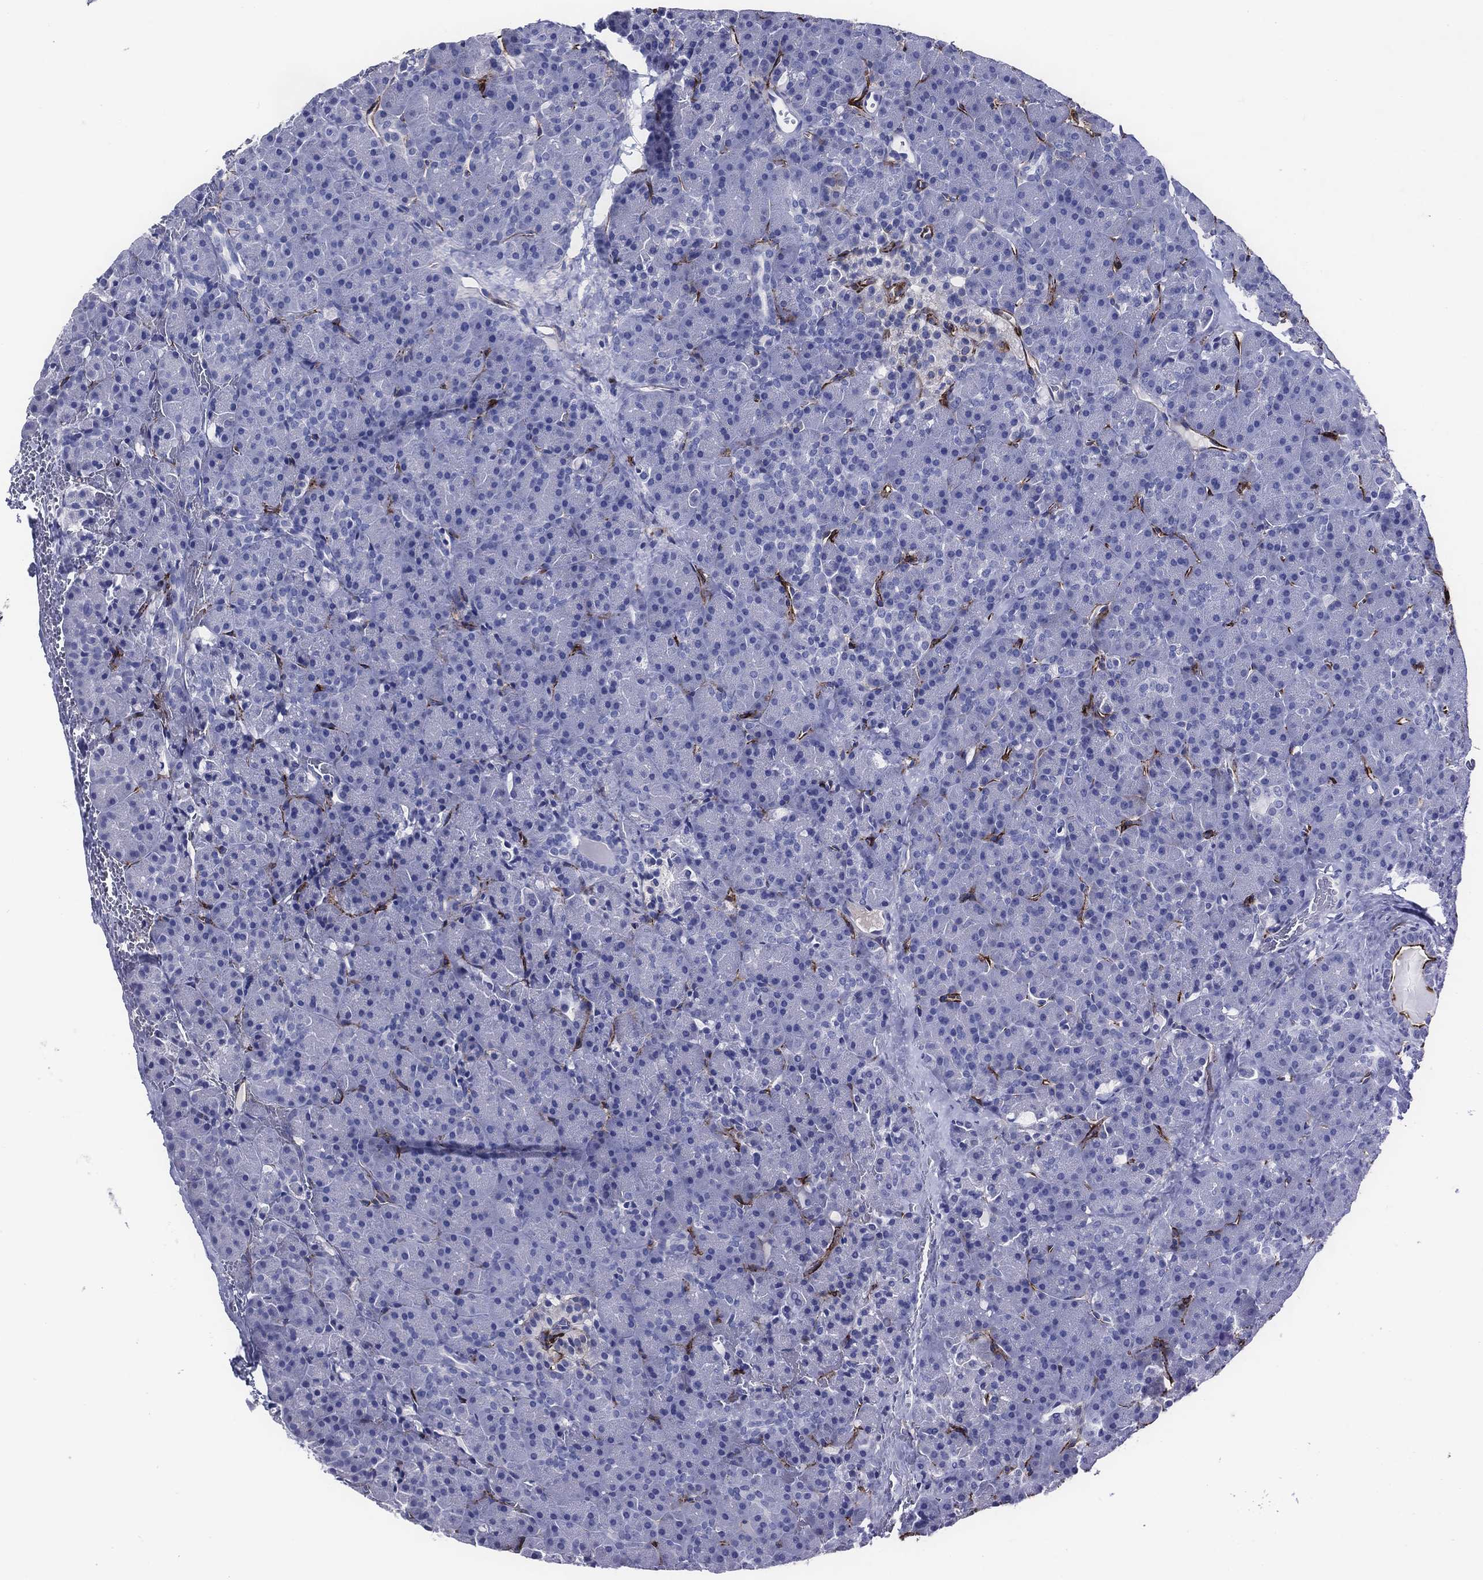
{"staining": {"intensity": "strong", "quantity": "<25%", "location": "cytoplasmic/membranous"}, "tissue": "pancreas", "cell_type": "Exocrine glandular cells", "image_type": "normal", "snomed": [{"axis": "morphology", "description": "Normal tissue, NOS"}, {"axis": "topography", "description": "Pancreas"}], "caption": "Protein staining by immunohistochemistry (IHC) demonstrates strong cytoplasmic/membranous positivity in about <25% of exocrine glandular cells in normal pancreas.", "gene": "ACE2", "patient": {"sex": "female", "age": 44}}